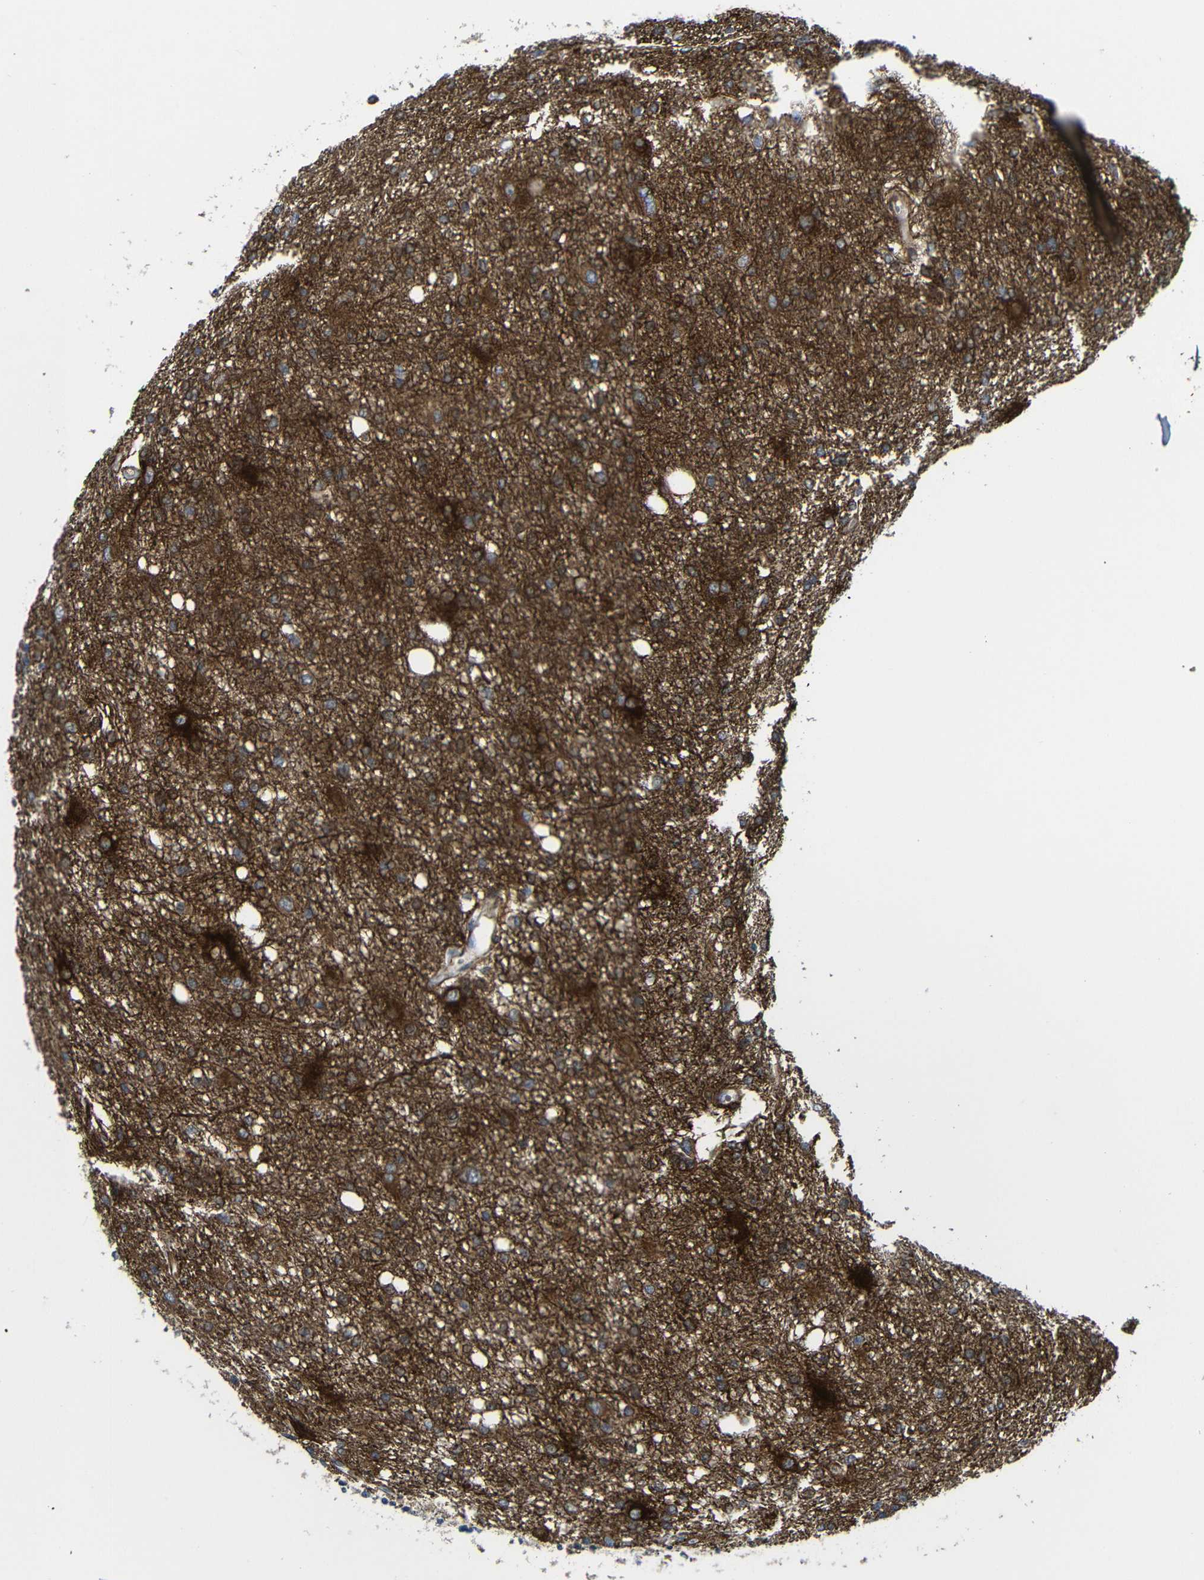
{"staining": {"intensity": "strong", "quantity": ">75%", "location": "cytoplasmic/membranous"}, "tissue": "glioma", "cell_type": "Tumor cells", "image_type": "cancer", "snomed": [{"axis": "morphology", "description": "Glioma, malignant, High grade"}, {"axis": "topography", "description": "Brain"}], "caption": "This is a histology image of IHC staining of high-grade glioma (malignant), which shows strong positivity in the cytoplasmic/membranous of tumor cells.", "gene": "PARP14", "patient": {"sex": "female", "age": 59}}